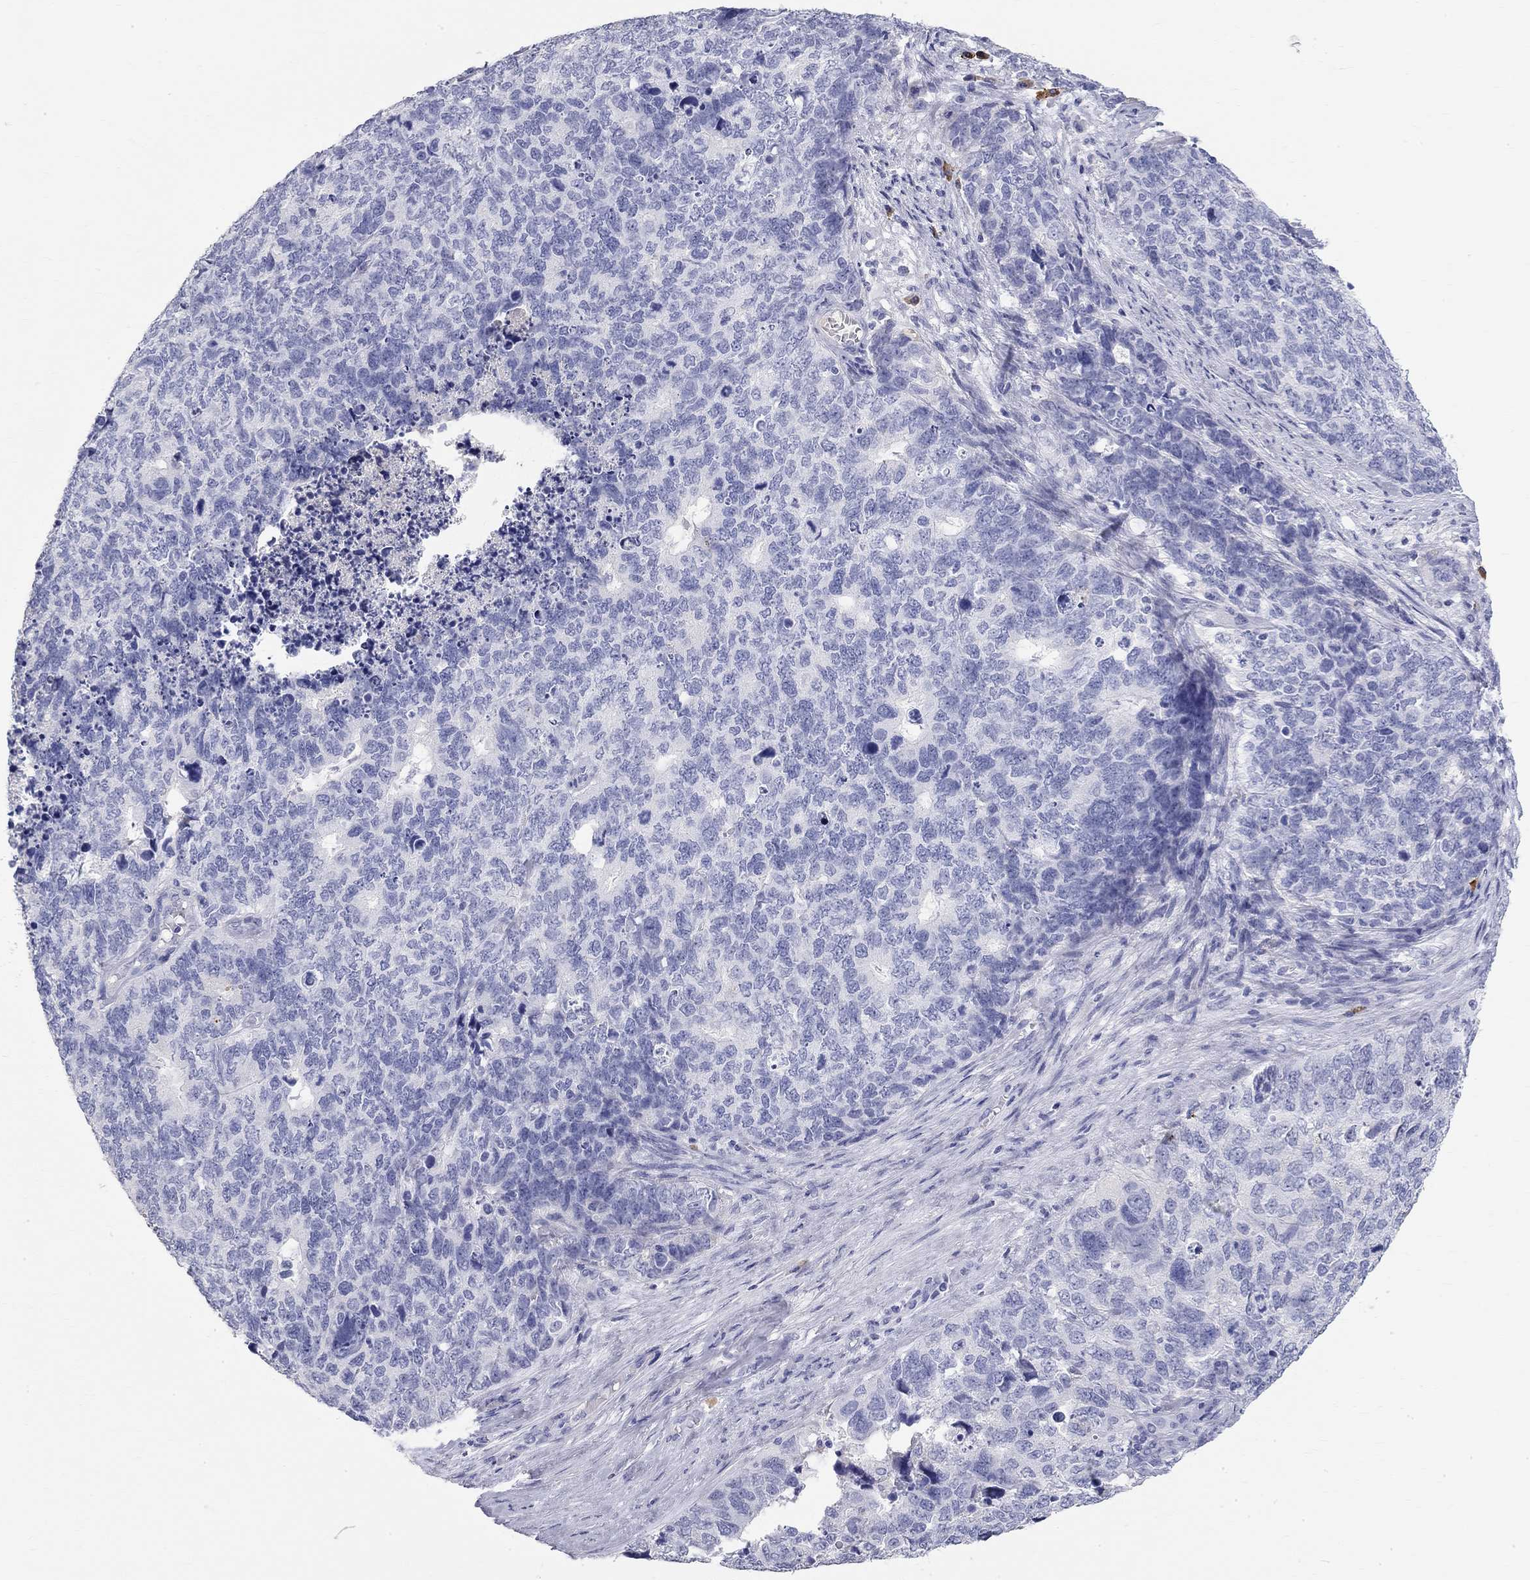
{"staining": {"intensity": "negative", "quantity": "none", "location": "none"}, "tissue": "cervical cancer", "cell_type": "Tumor cells", "image_type": "cancer", "snomed": [{"axis": "morphology", "description": "Squamous cell carcinoma, NOS"}, {"axis": "topography", "description": "Cervix"}], "caption": "The histopathology image reveals no staining of tumor cells in cervical cancer (squamous cell carcinoma).", "gene": "PHOX2B", "patient": {"sex": "female", "age": 63}}